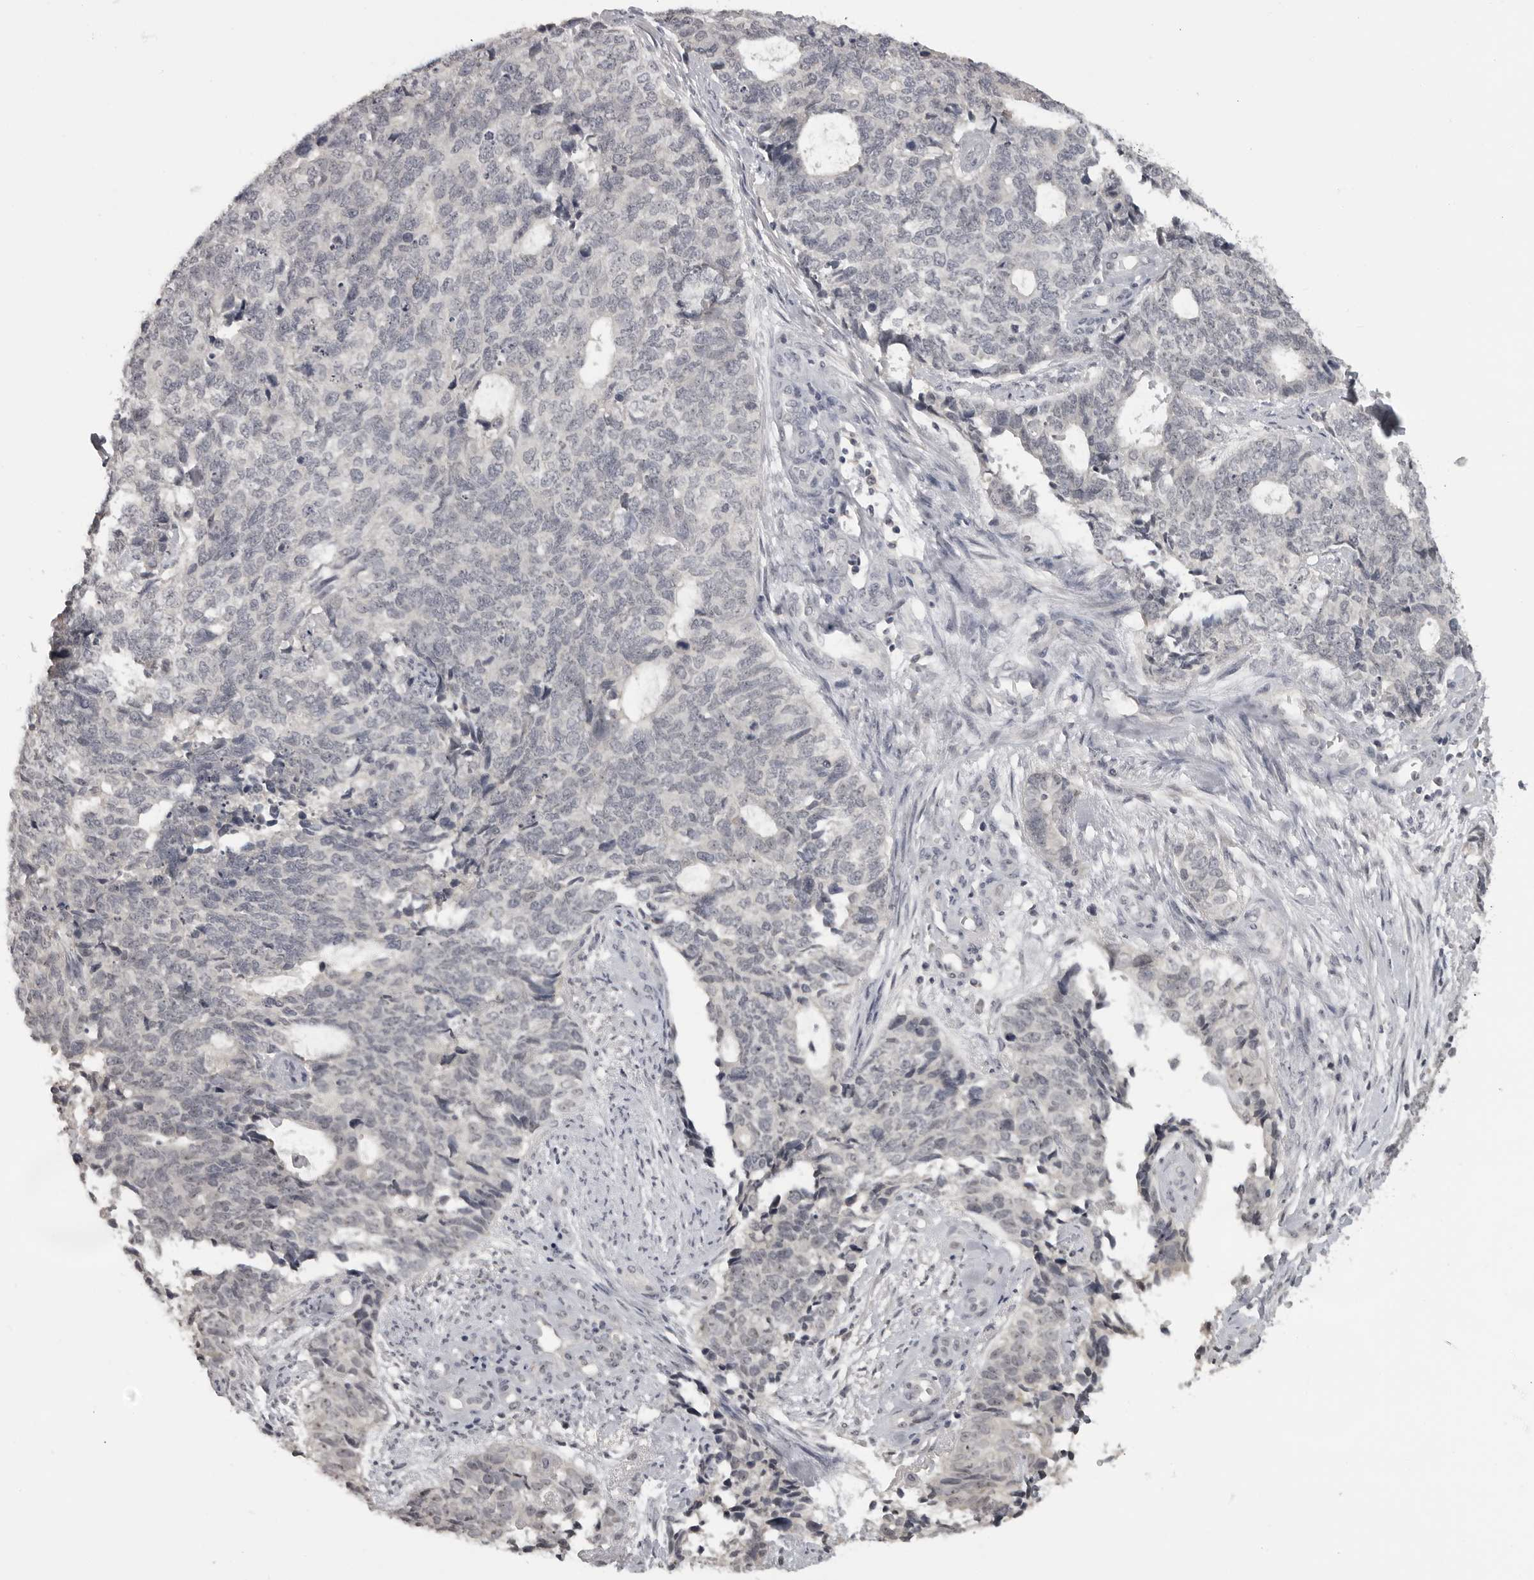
{"staining": {"intensity": "negative", "quantity": "none", "location": "none"}, "tissue": "cervical cancer", "cell_type": "Tumor cells", "image_type": "cancer", "snomed": [{"axis": "morphology", "description": "Squamous cell carcinoma, NOS"}, {"axis": "topography", "description": "Cervix"}], "caption": "This is an IHC micrograph of human cervical cancer (squamous cell carcinoma). There is no expression in tumor cells.", "gene": "MRTO4", "patient": {"sex": "female", "age": 63}}